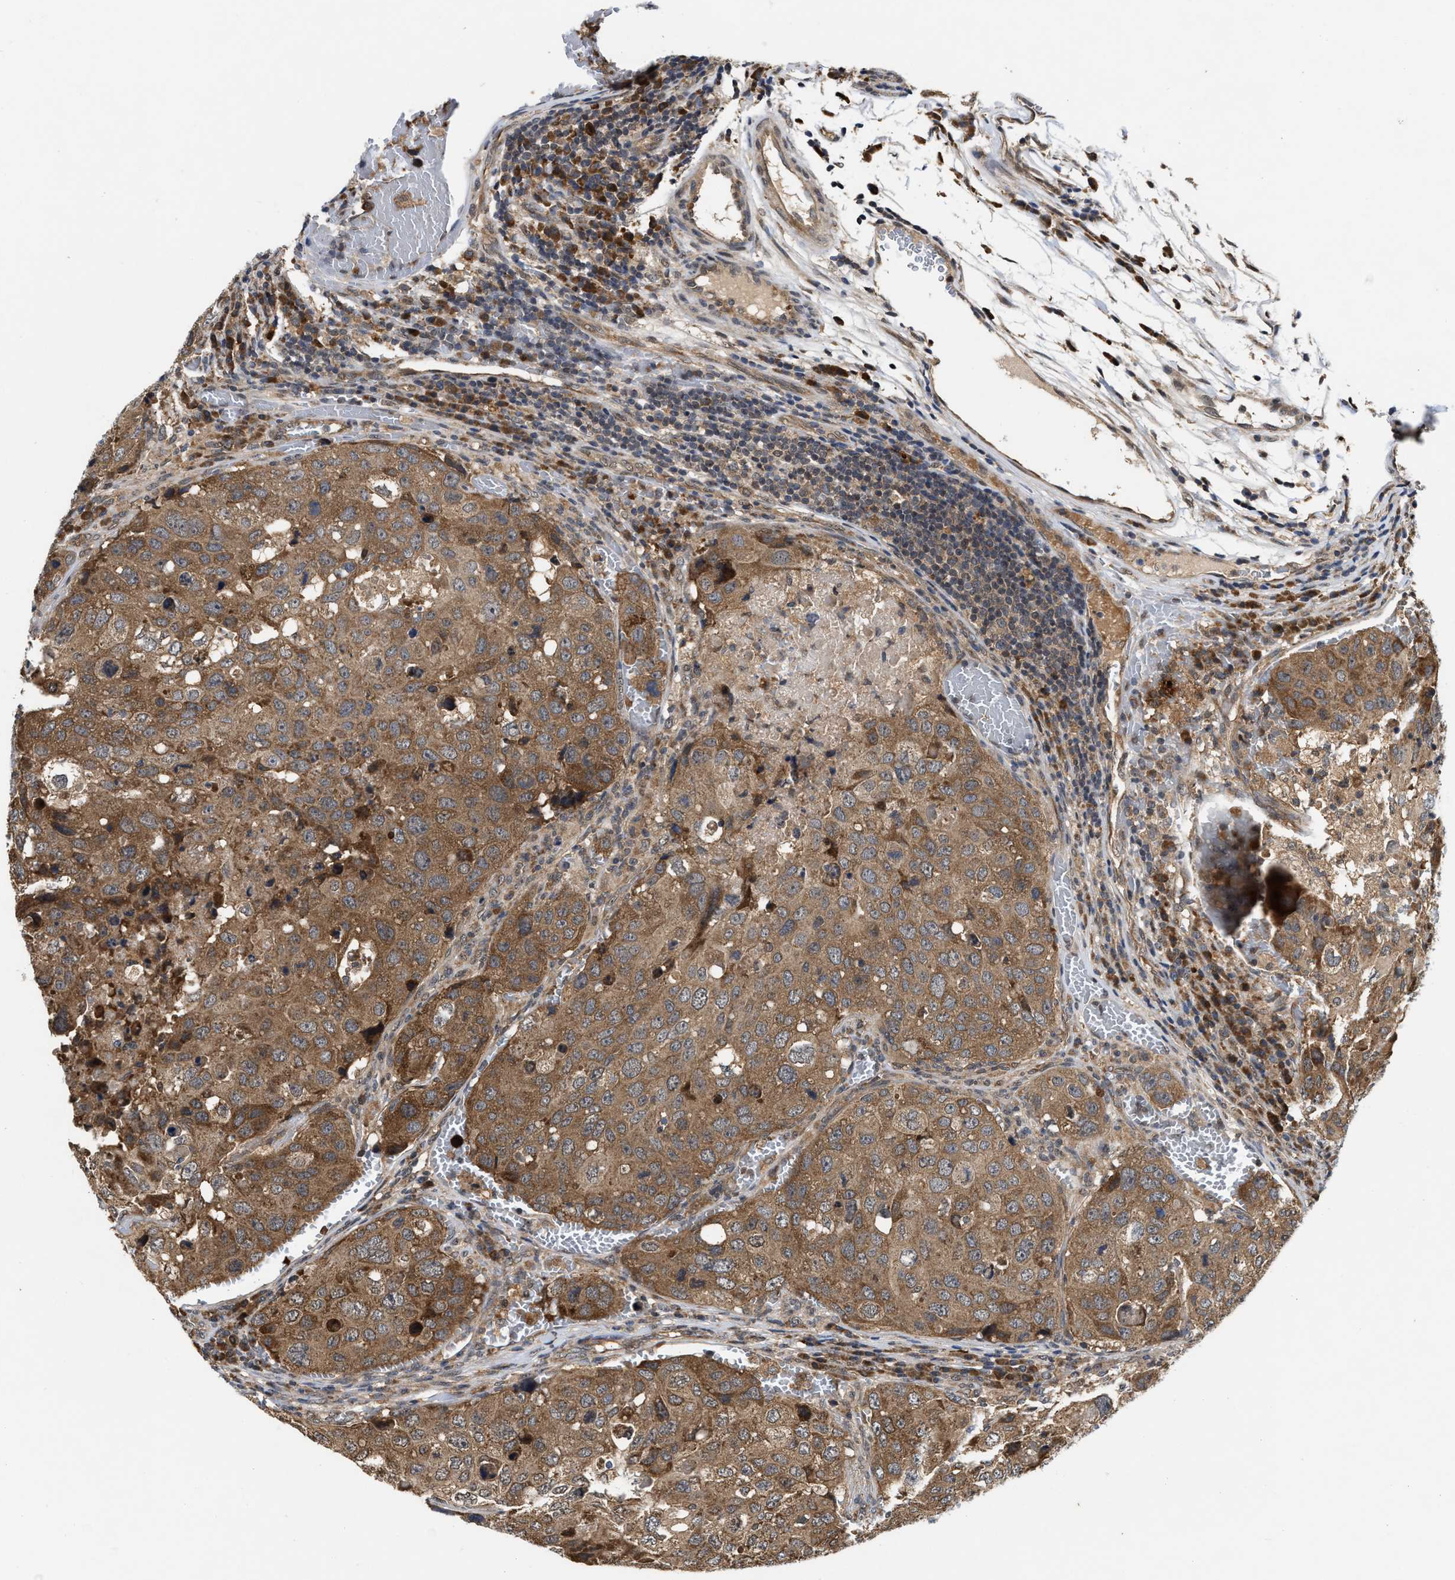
{"staining": {"intensity": "moderate", "quantity": ">75%", "location": "cytoplasmic/membranous"}, "tissue": "urothelial cancer", "cell_type": "Tumor cells", "image_type": "cancer", "snomed": [{"axis": "morphology", "description": "Urothelial carcinoma, High grade"}, {"axis": "topography", "description": "Lymph node"}, {"axis": "topography", "description": "Urinary bladder"}], "caption": "High-grade urothelial carcinoma was stained to show a protein in brown. There is medium levels of moderate cytoplasmic/membranous expression in approximately >75% of tumor cells. The staining is performed using DAB brown chromogen to label protein expression. The nuclei are counter-stained blue using hematoxylin.", "gene": "CFLAR", "patient": {"sex": "male", "age": 51}}